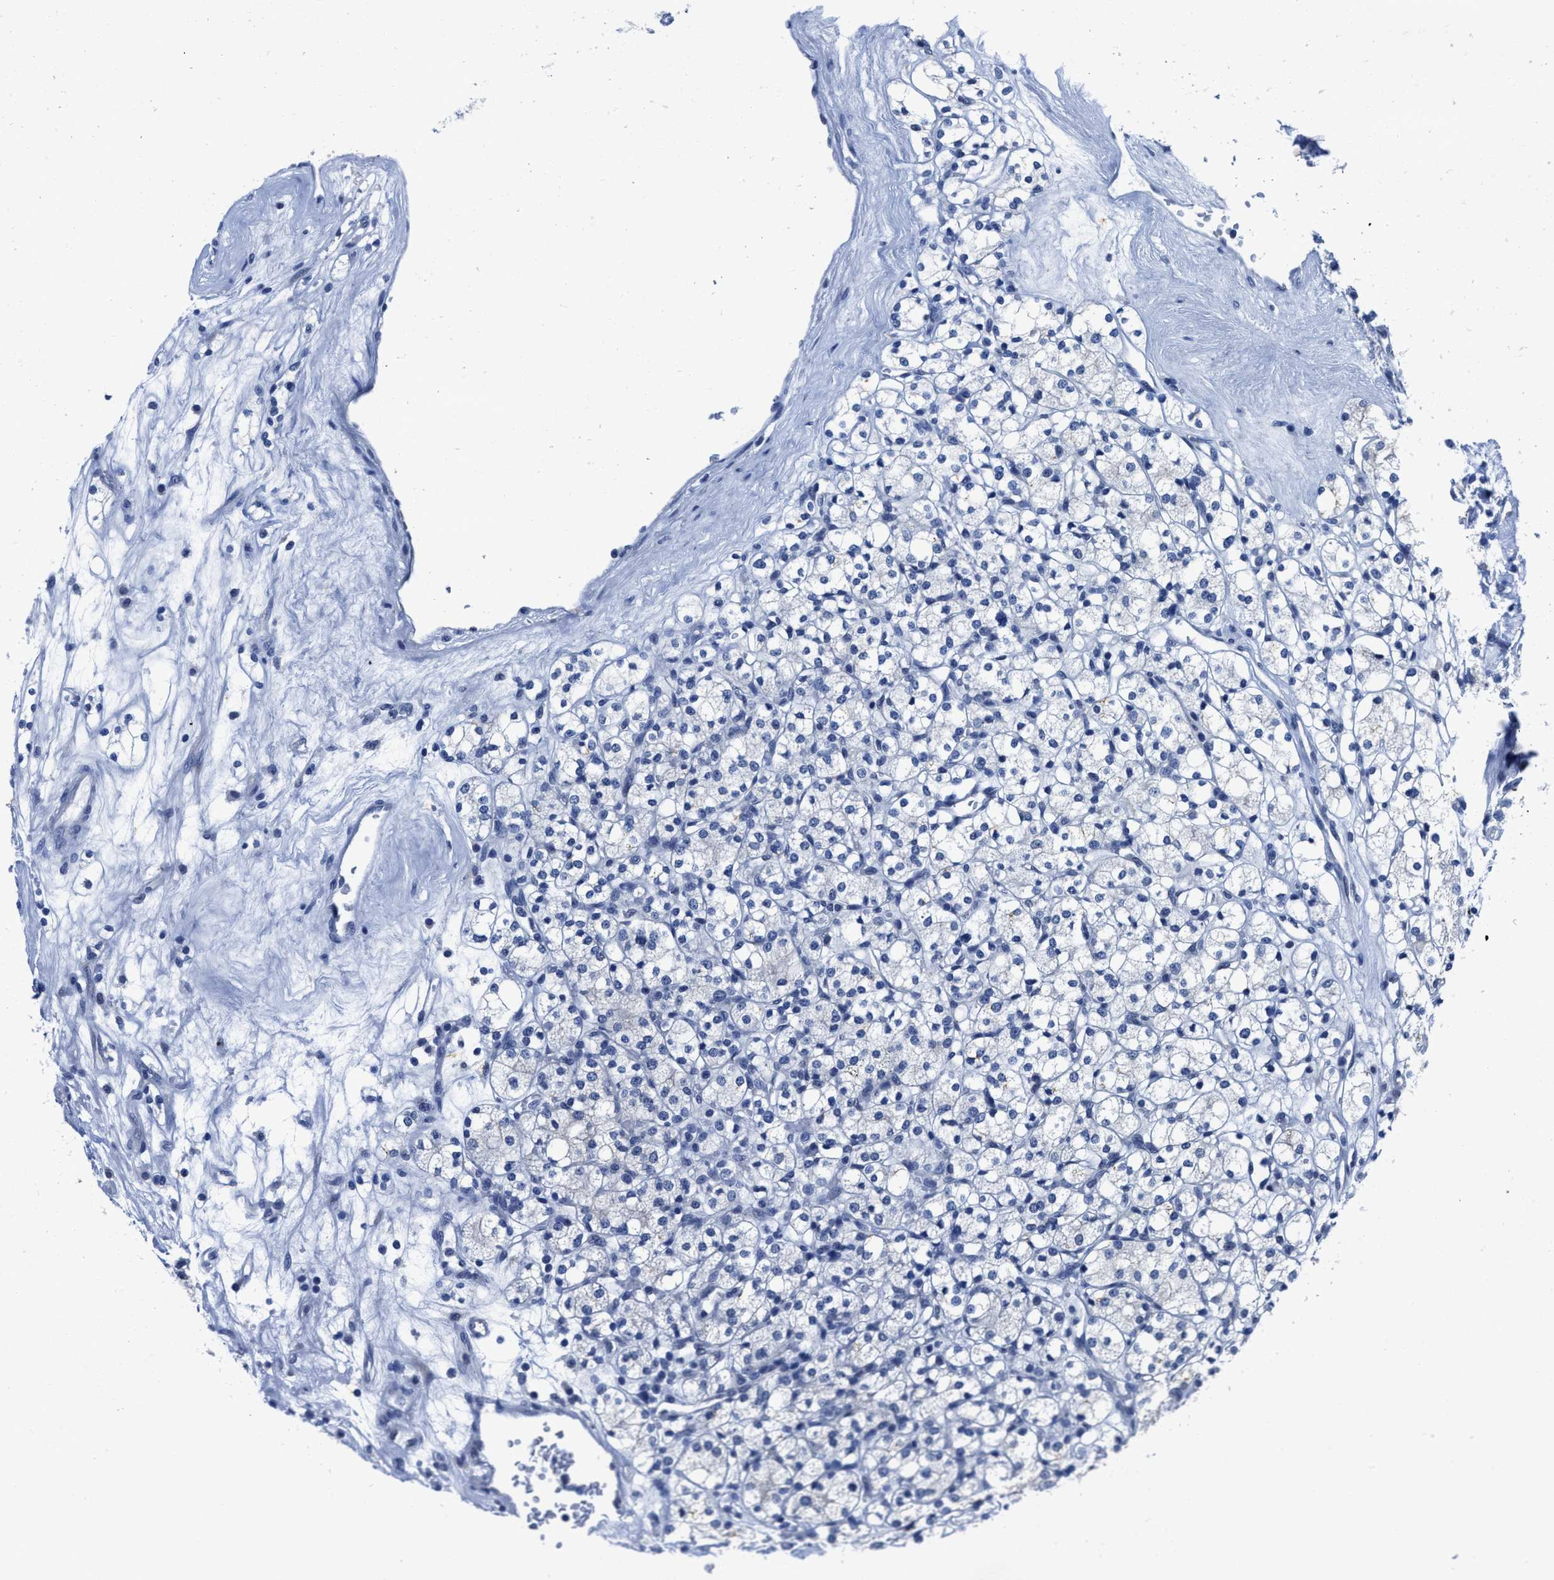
{"staining": {"intensity": "negative", "quantity": "none", "location": "none"}, "tissue": "renal cancer", "cell_type": "Tumor cells", "image_type": "cancer", "snomed": [{"axis": "morphology", "description": "Adenocarcinoma, NOS"}, {"axis": "topography", "description": "Kidney"}], "caption": "Histopathology image shows no protein expression in tumor cells of adenocarcinoma (renal) tissue.", "gene": "HOOK1", "patient": {"sex": "male", "age": 77}}